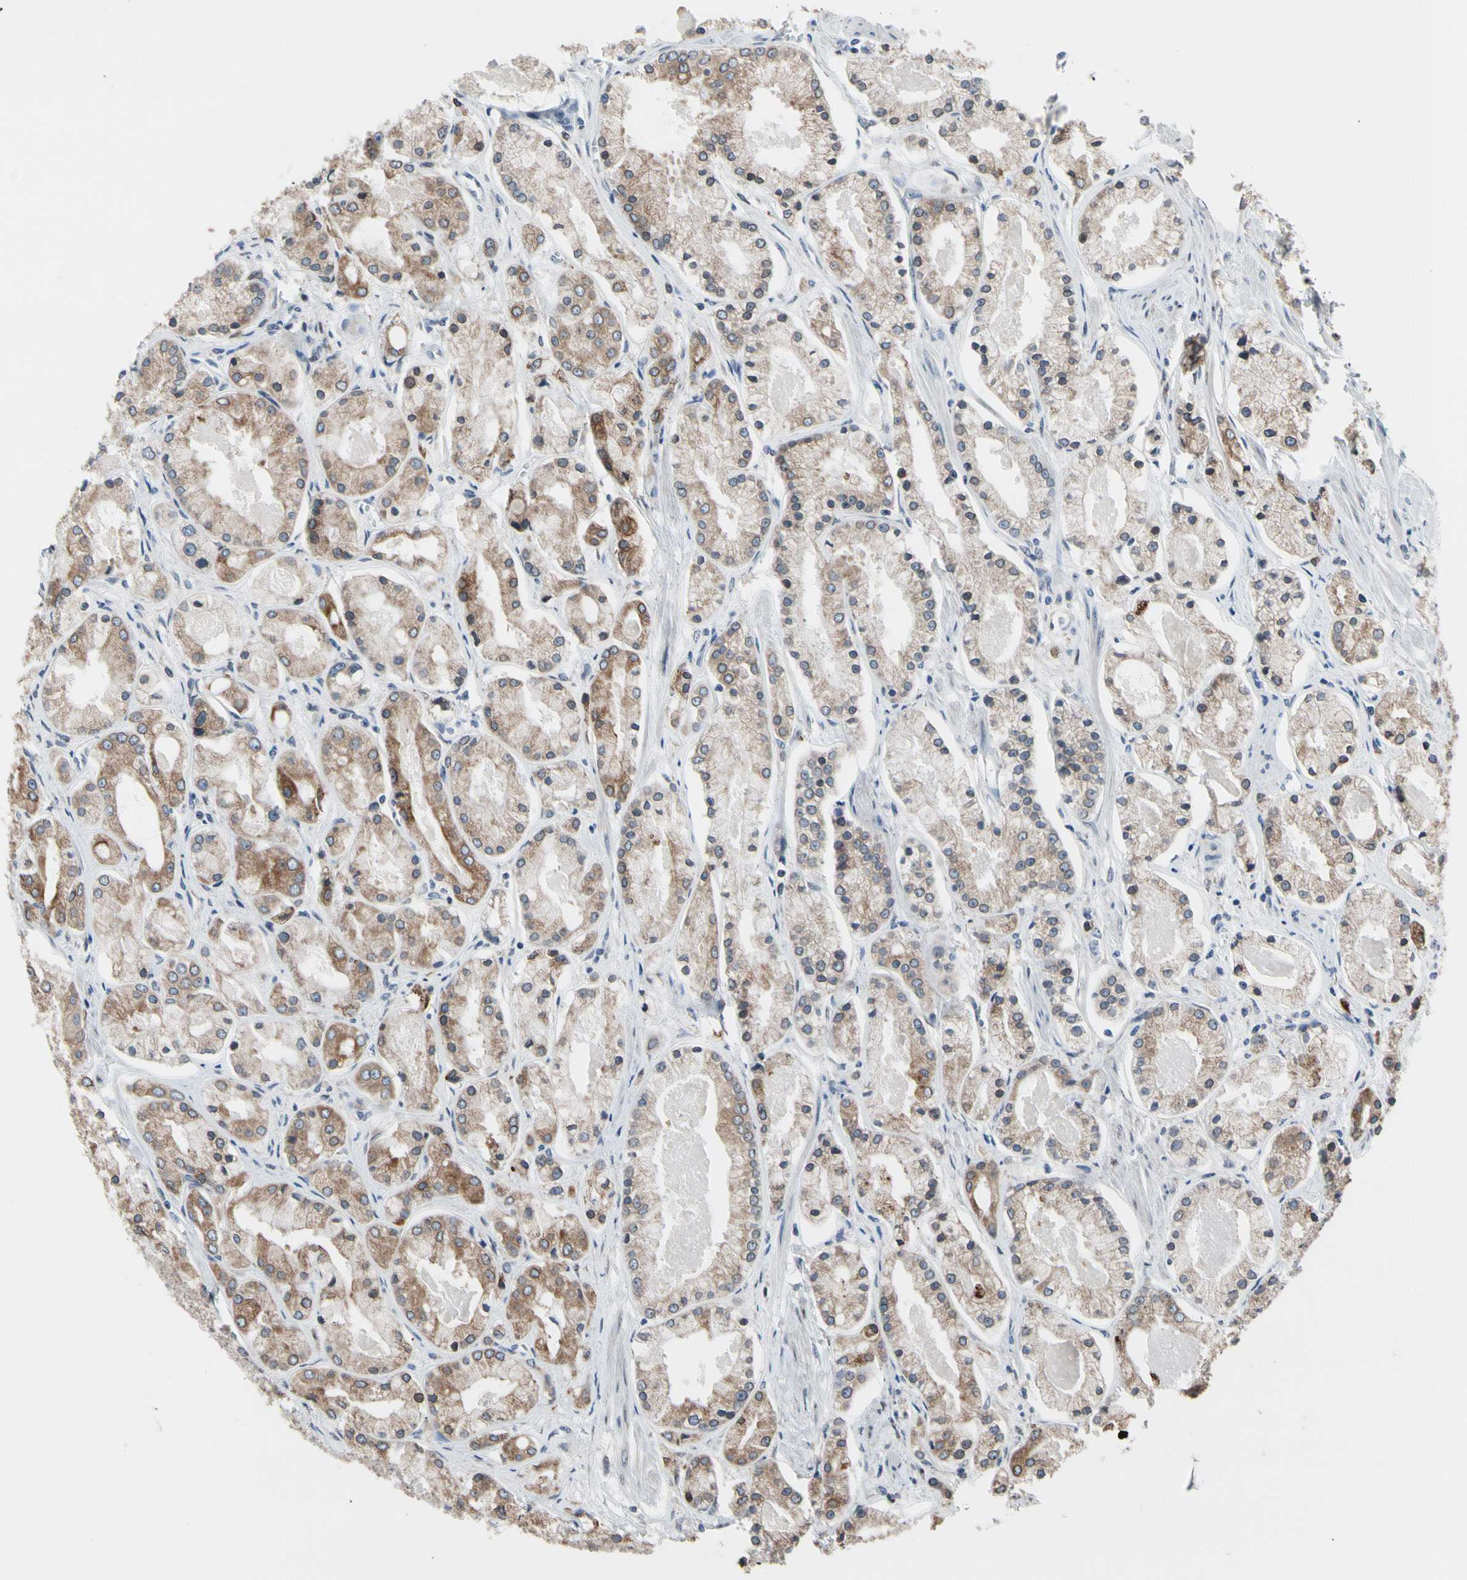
{"staining": {"intensity": "weak", "quantity": ">75%", "location": "cytoplasmic/membranous"}, "tissue": "prostate cancer", "cell_type": "Tumor cells", "image_type": "cancer", "snomed": [{"axis": "morphology", "description": "Adenocarcinoma, High grade"}, {"axis": "topography", "description": "Prostate"}], "caption": "Immunohistochemistry (IHC) (DAB) staining of human prostate cancer (high-grade adenocarcinoma) reveals weak cytoplasmic/membranous protein expression in approximately >75% of tumor cells. (DAB (3,3'-diaminobenzidine) = brown stain, brightfield microscopy at high magnification).", "gene": "TMED7", "patient": {"sex": "male", "age": 66}}